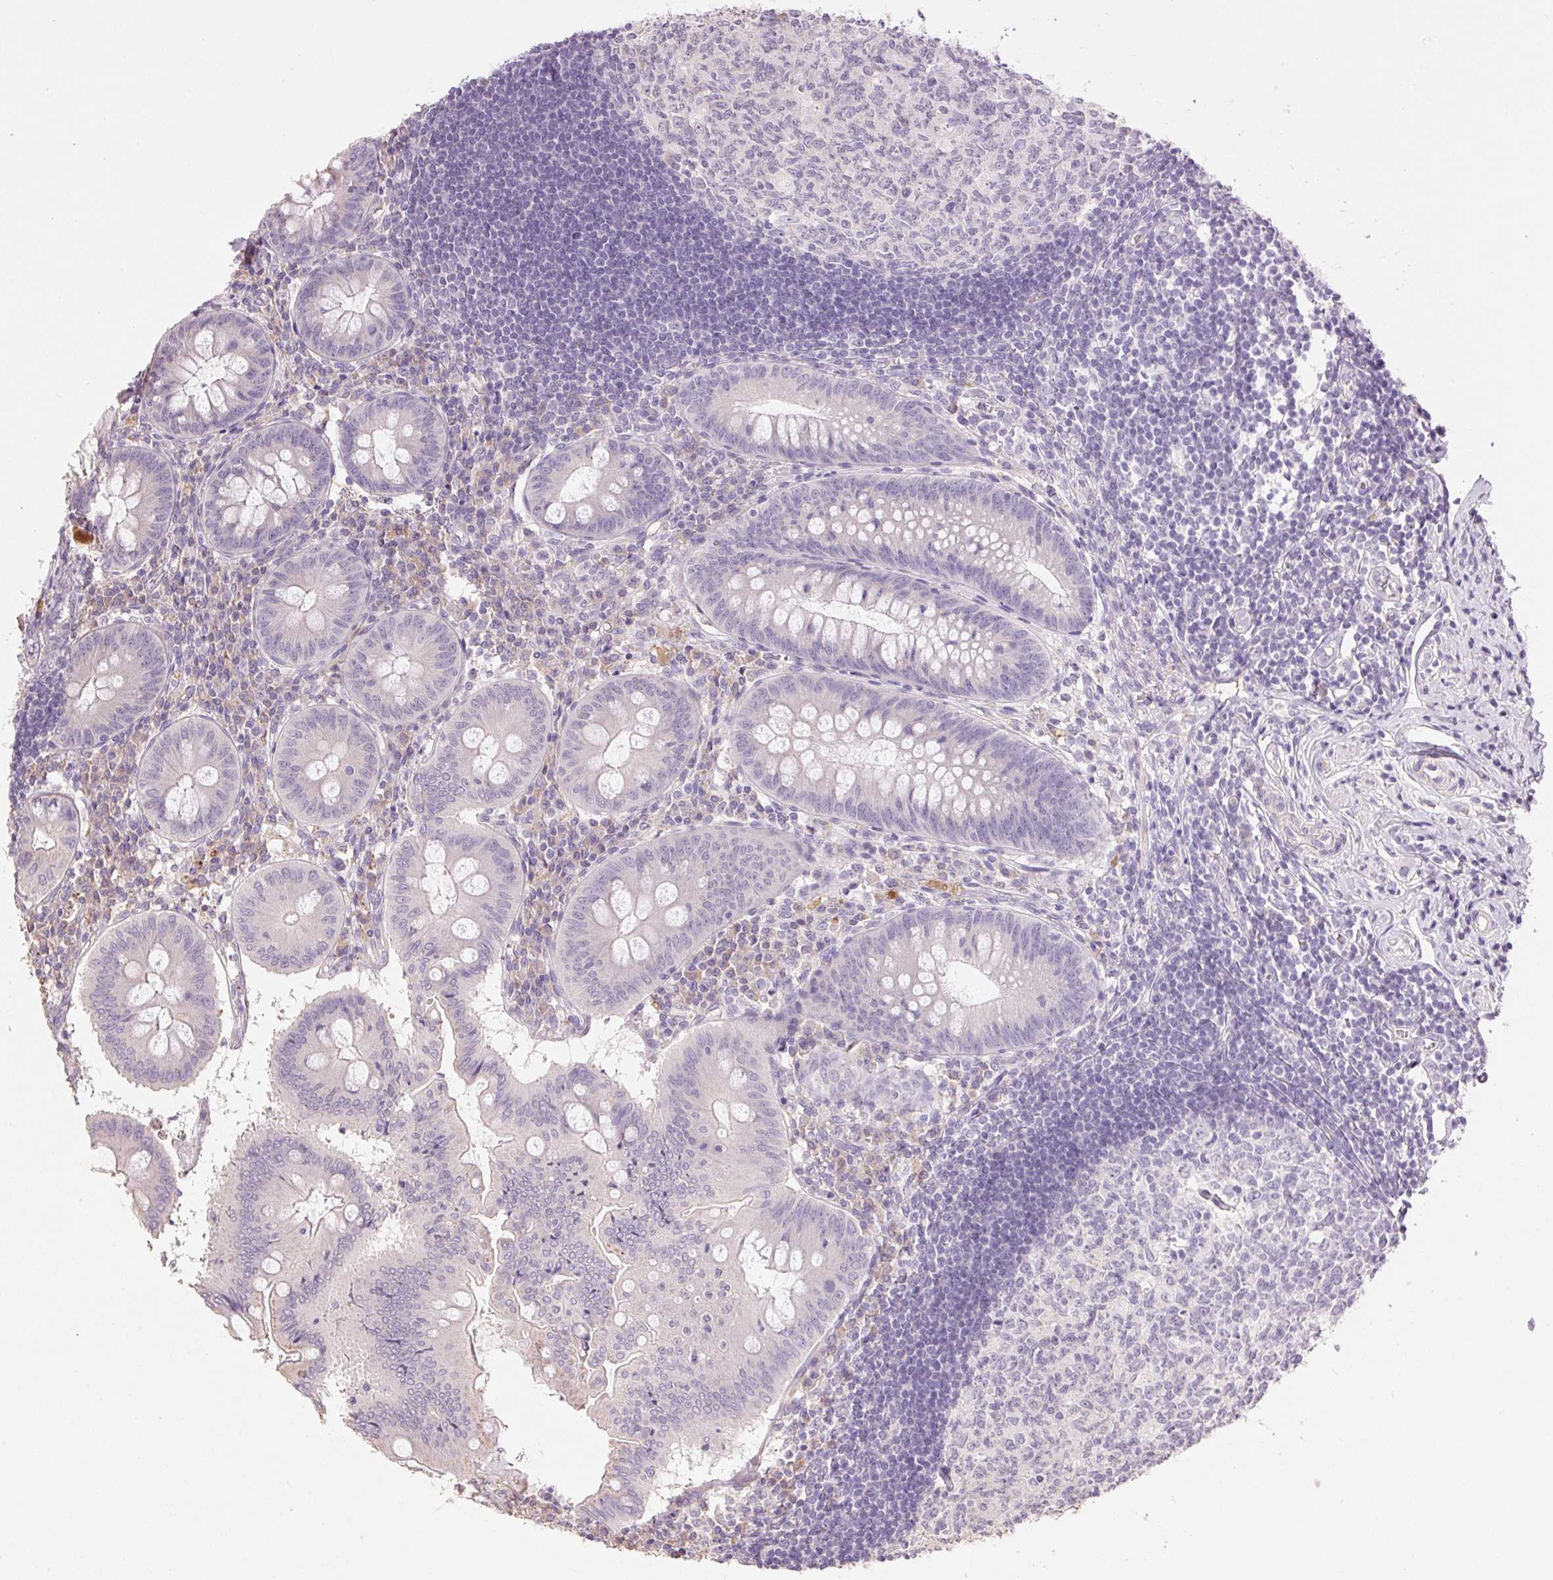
{"staining": {"intensity": "negative", "quantity": "none", "location": "none"}, "tissue": "appendix", "cell_type": "Glandular cells", "image_type": "normal", "snomed": [{"axis": "morphology", "description": "Normal tissue, NOS"}, {"axis": "morphology", "description": "Inflammation, NOS"}, {"axis": "topography", "description": "Appendix"}], "caption": "DAB immunohistochemical staining of normal appendix shows no significant expression in glandular cells.", "gene": "LYZL6", "patient": {"sex": "male", "age": 16}}